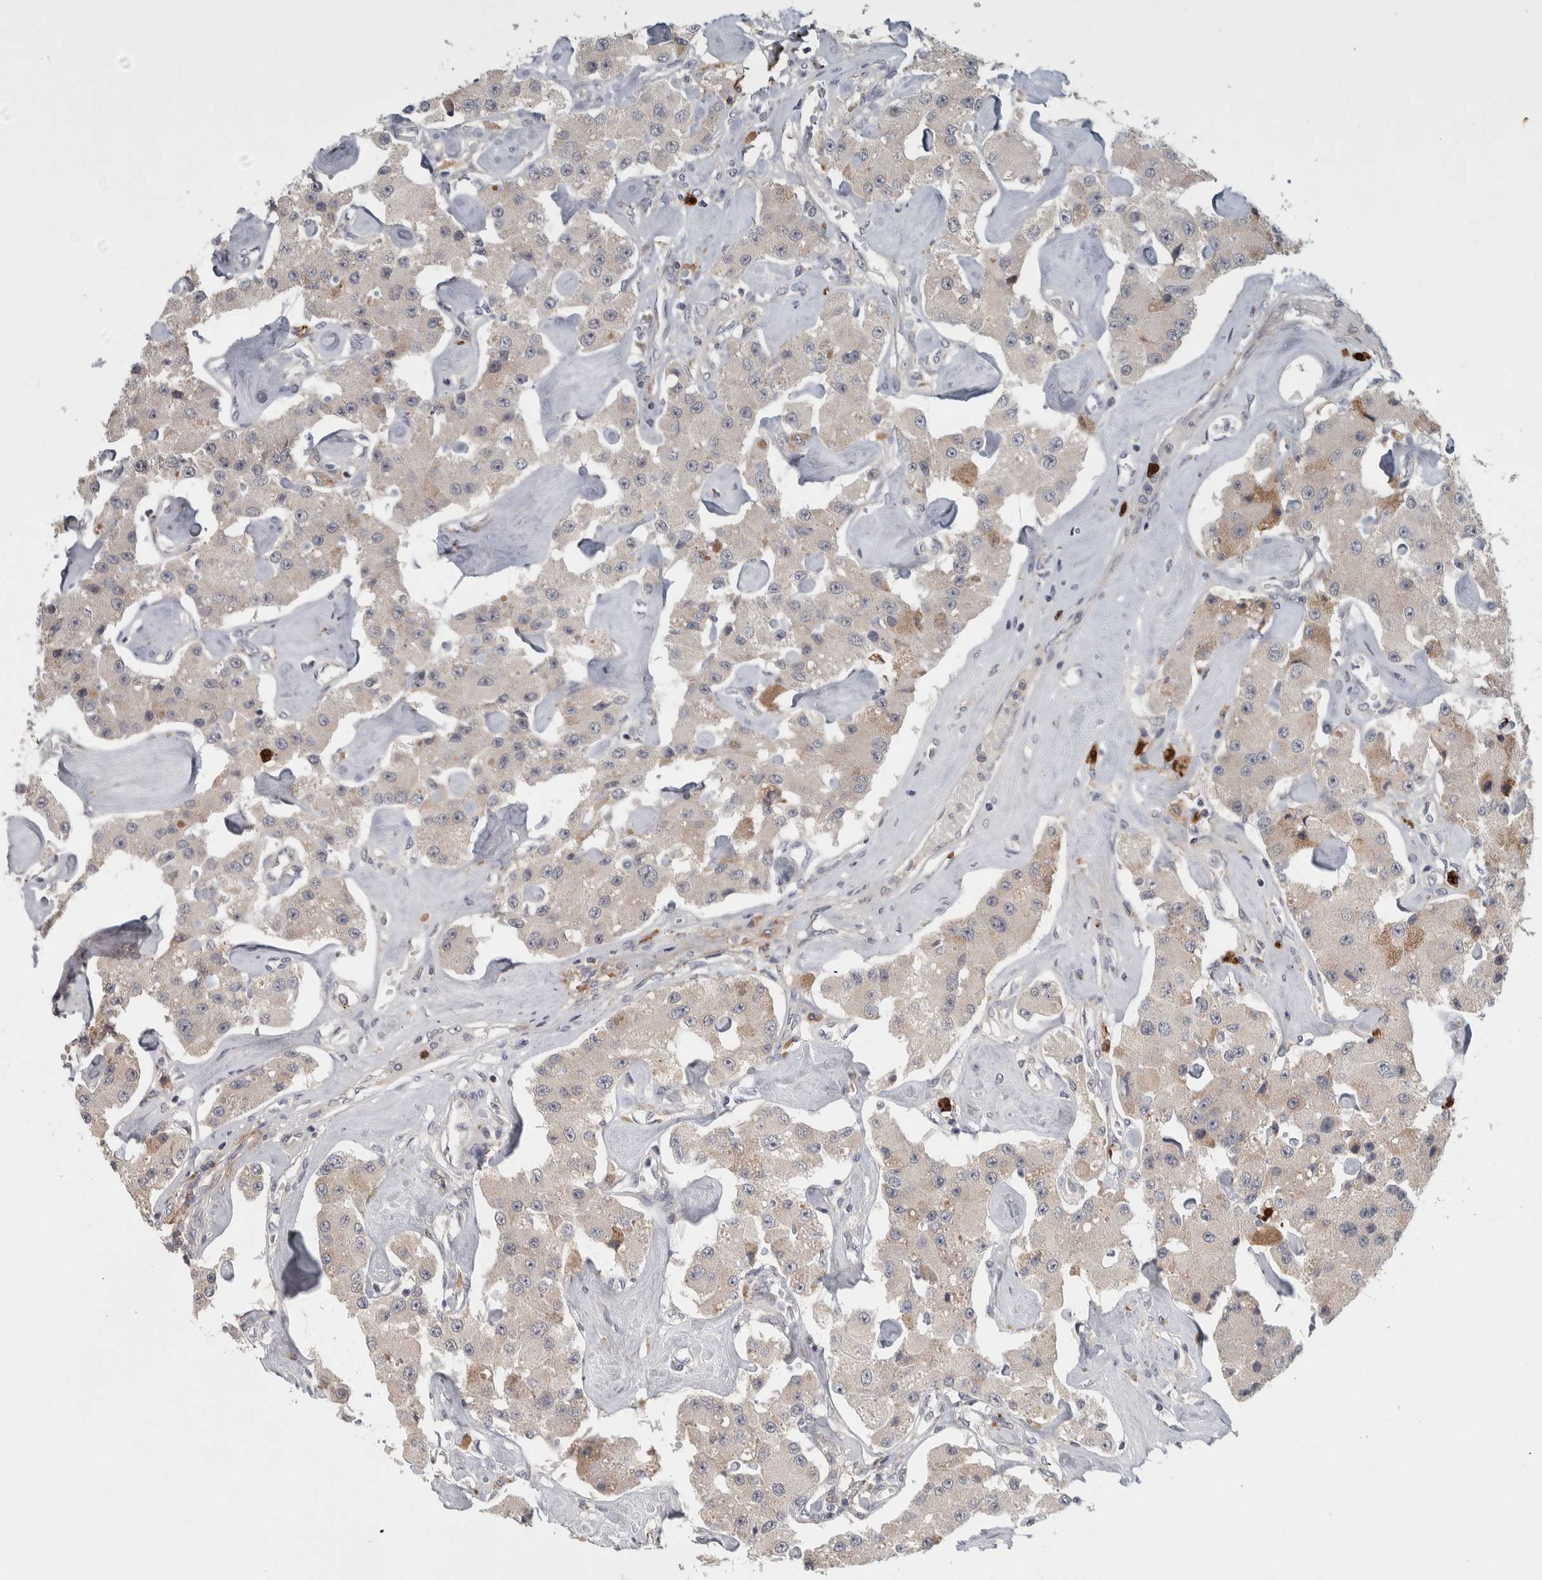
{"staining": {"intensity": "weak", "quantity": "<25%", "location": "cytoplasmic/membranous"}, "tissue": "carcinoid", "cell_type": "Tumor cells", "image_type": "cancer", "snomed": [{"axis": "morphology", "description": "Carcinoid, malignant, NOS"}, {"axis": "topography", "description": "Pancreas"}], "caption": "Immunohistochemical staining of carcinoid (malignant) demonstrates no significant positivity in tumor cells. (IHC, brightfield microscopy, high magnification).", "gene": "ADPRM", "patient": {"sex": "male", "age": 41}}